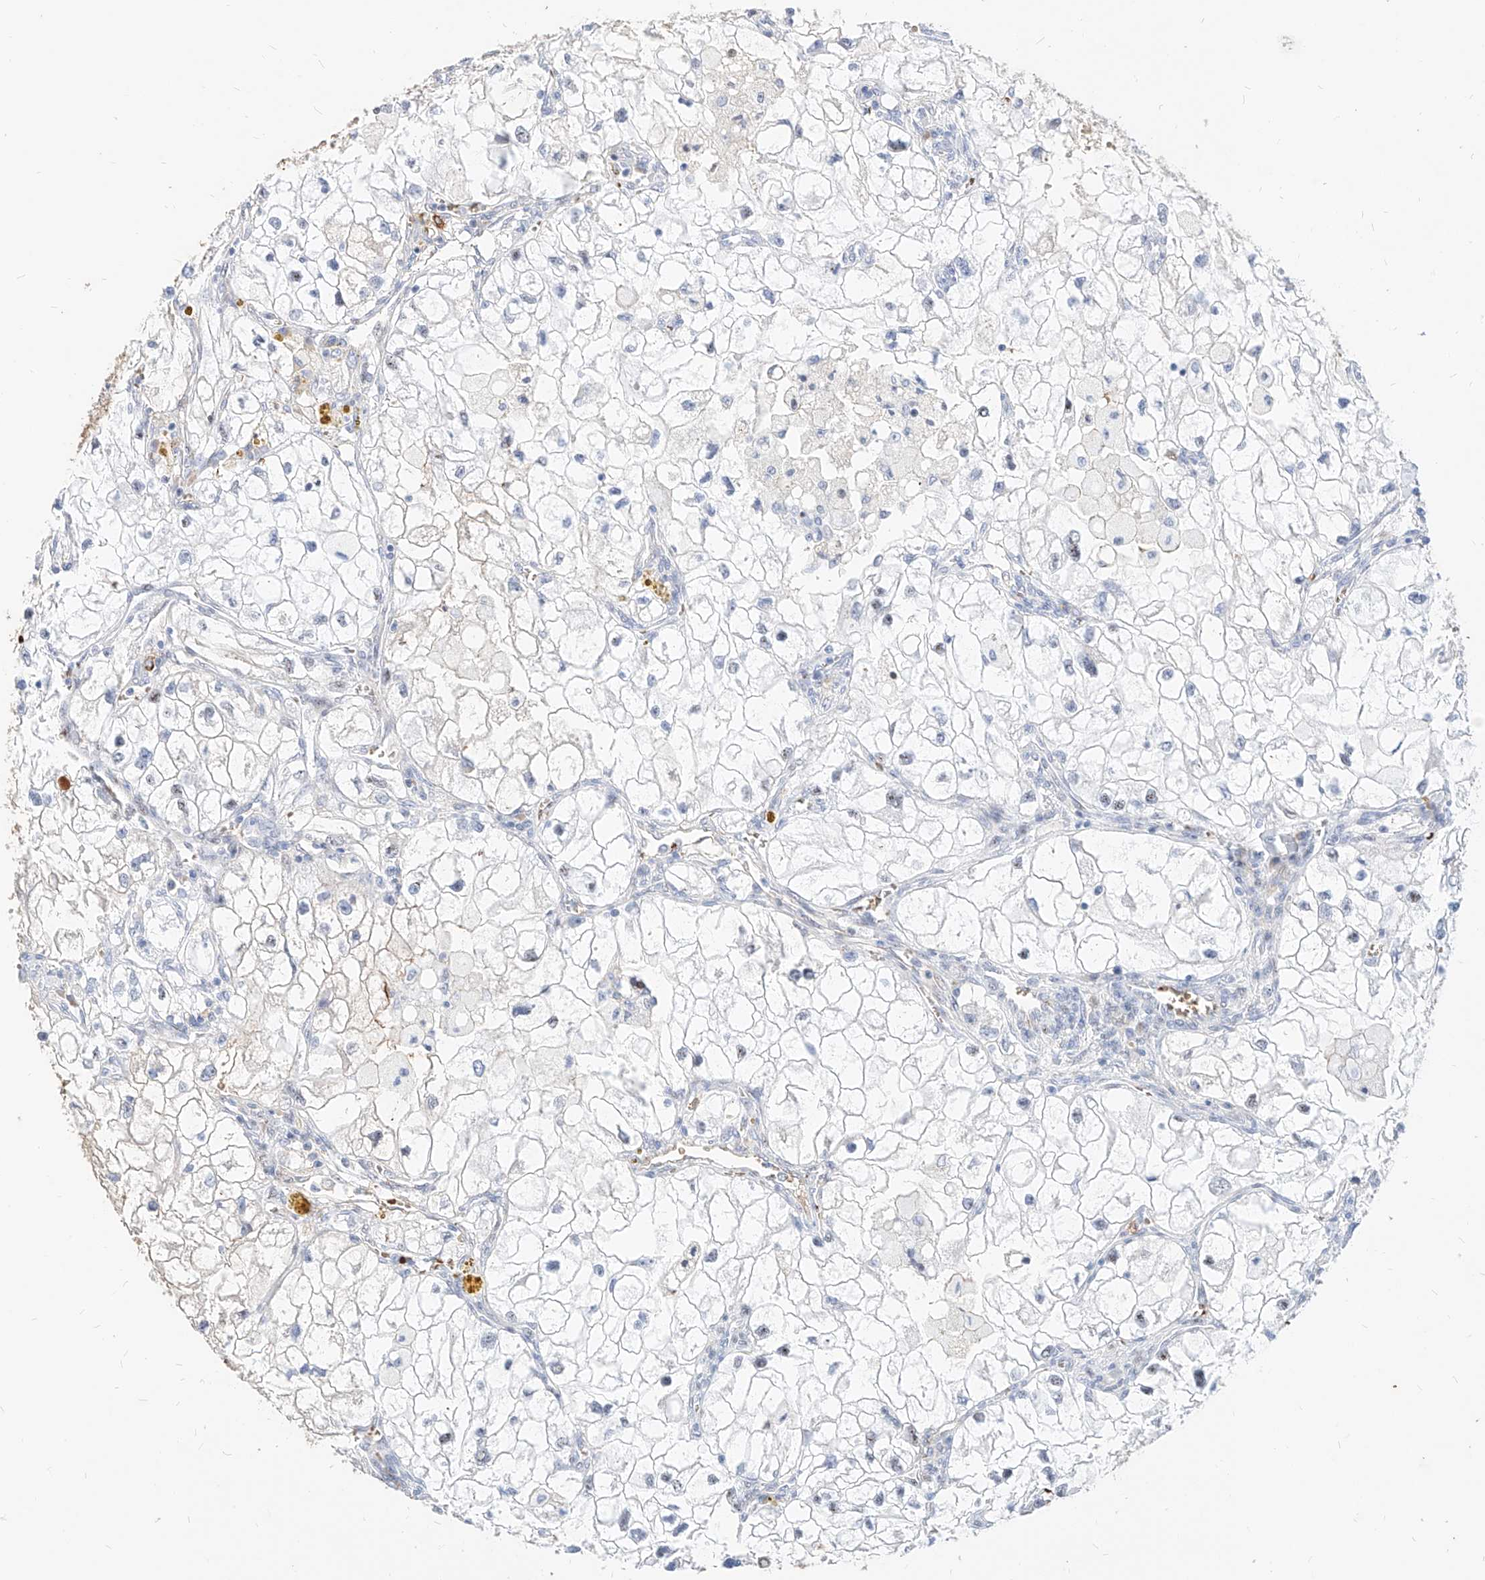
{"staining": {"intensity": "negative", "quantity": "none", "location": "none"}, "tissue": "renal cancer", "cell_type": "Tumor cells", "image_type": "cancer", "snomed": [{"axis": "morphology", "description": "Adenocarcinoma, NOS"}, {"axis": "topography", "description": "Kidney"}], "caption": "An immunohistochemistry photomicrograph of adenocarcinoma (renal) is shown. There is no staining in tumor cells of adenocarcinoma (renal).", "gene": "ZFP42", "patient": {"sex": "female", "age": 70}}